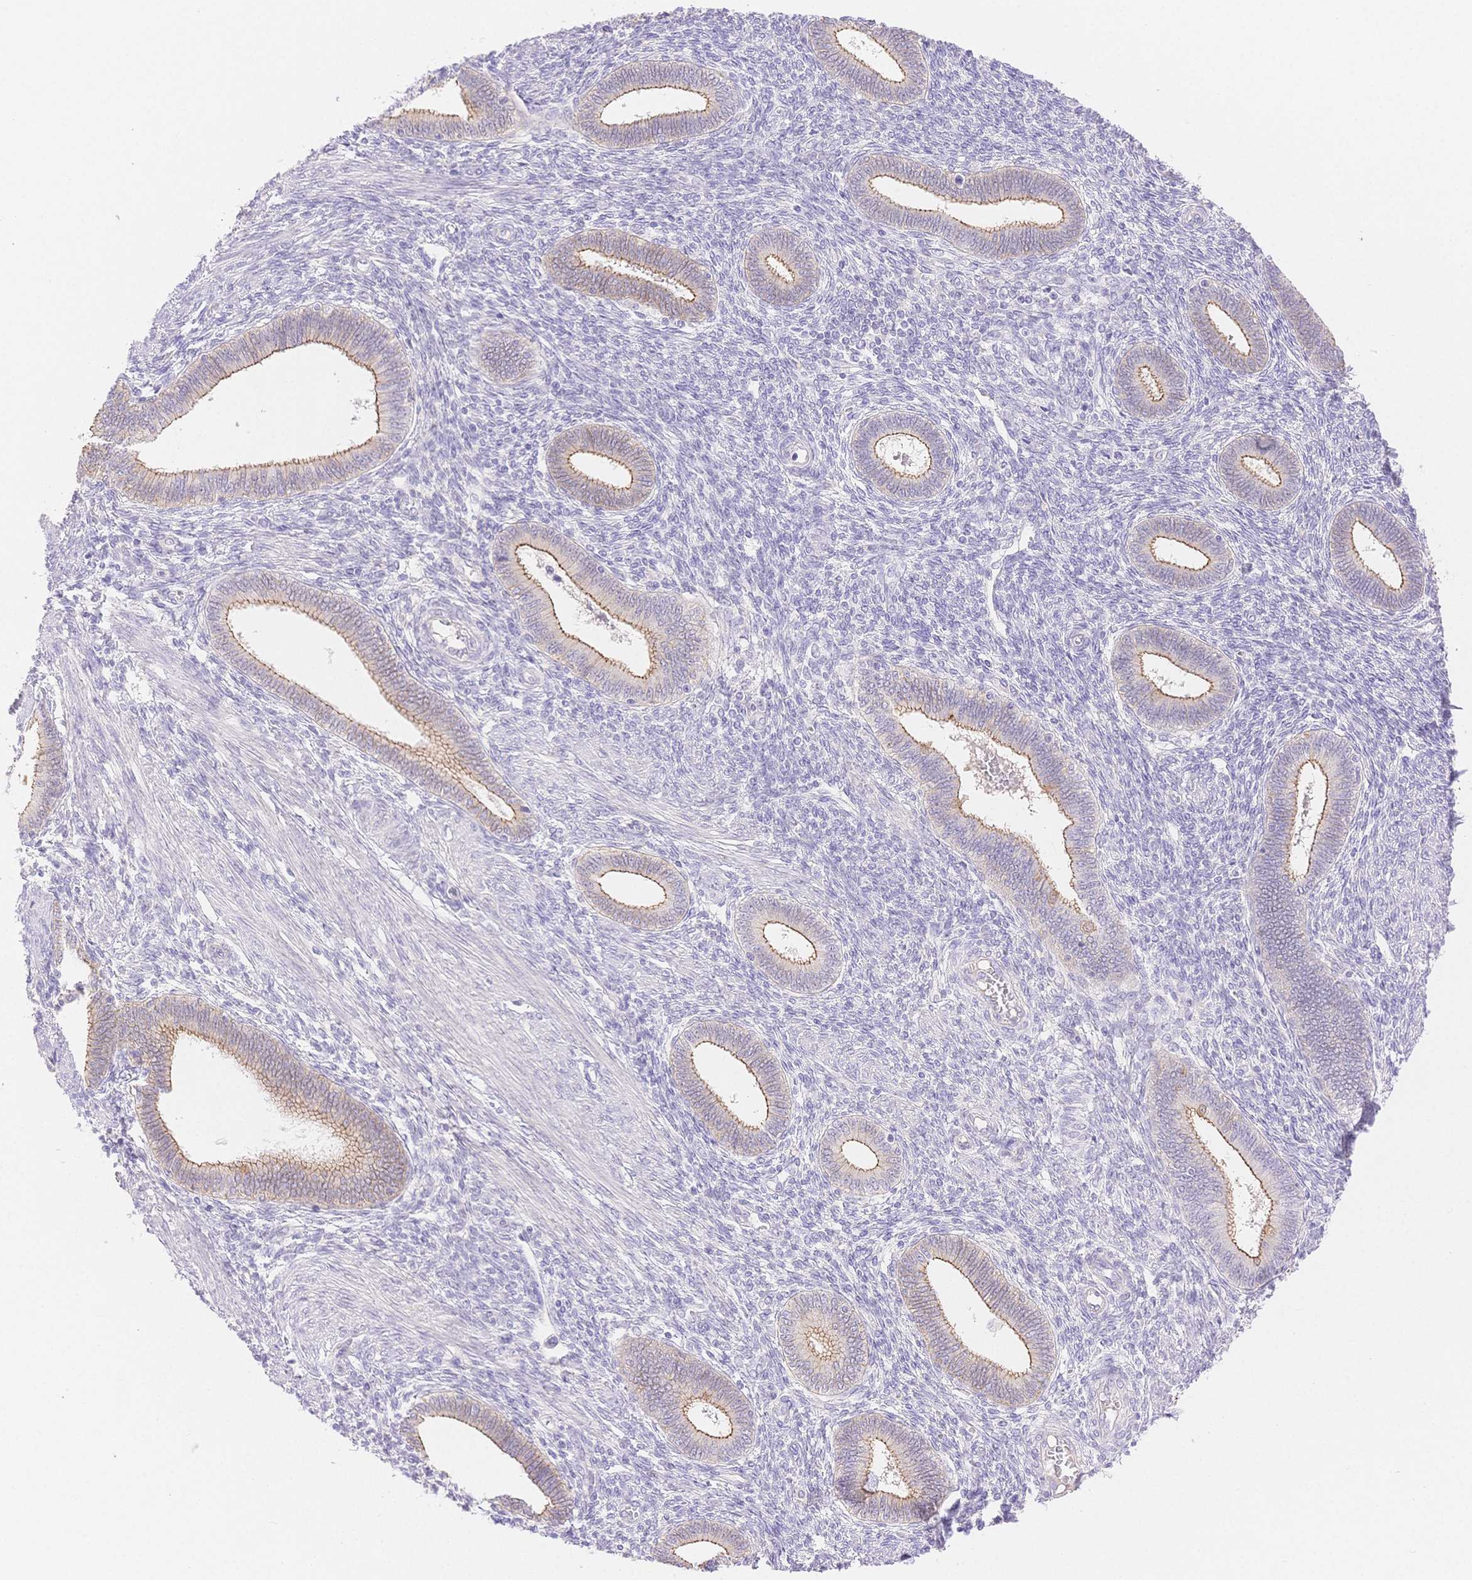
{"staining": {"intensity": "negative", "quantity": "none", "location": "none"}, "tissue": "endometrium", "cell_type": "Cells in endometrial stroma", "image_type": "normal", "snomed": [{"axis": "morphology", "description": "Normal tissue, NOS"}, {"axis": "topography", "description": "Endometrium"}], "caption": "Human endometrium stained for a protein using immunohistochemistry shows no staining in cells in endometrial stroma.", "gene": "WDR54", "patient": {"sex": "female", "age": 42}}